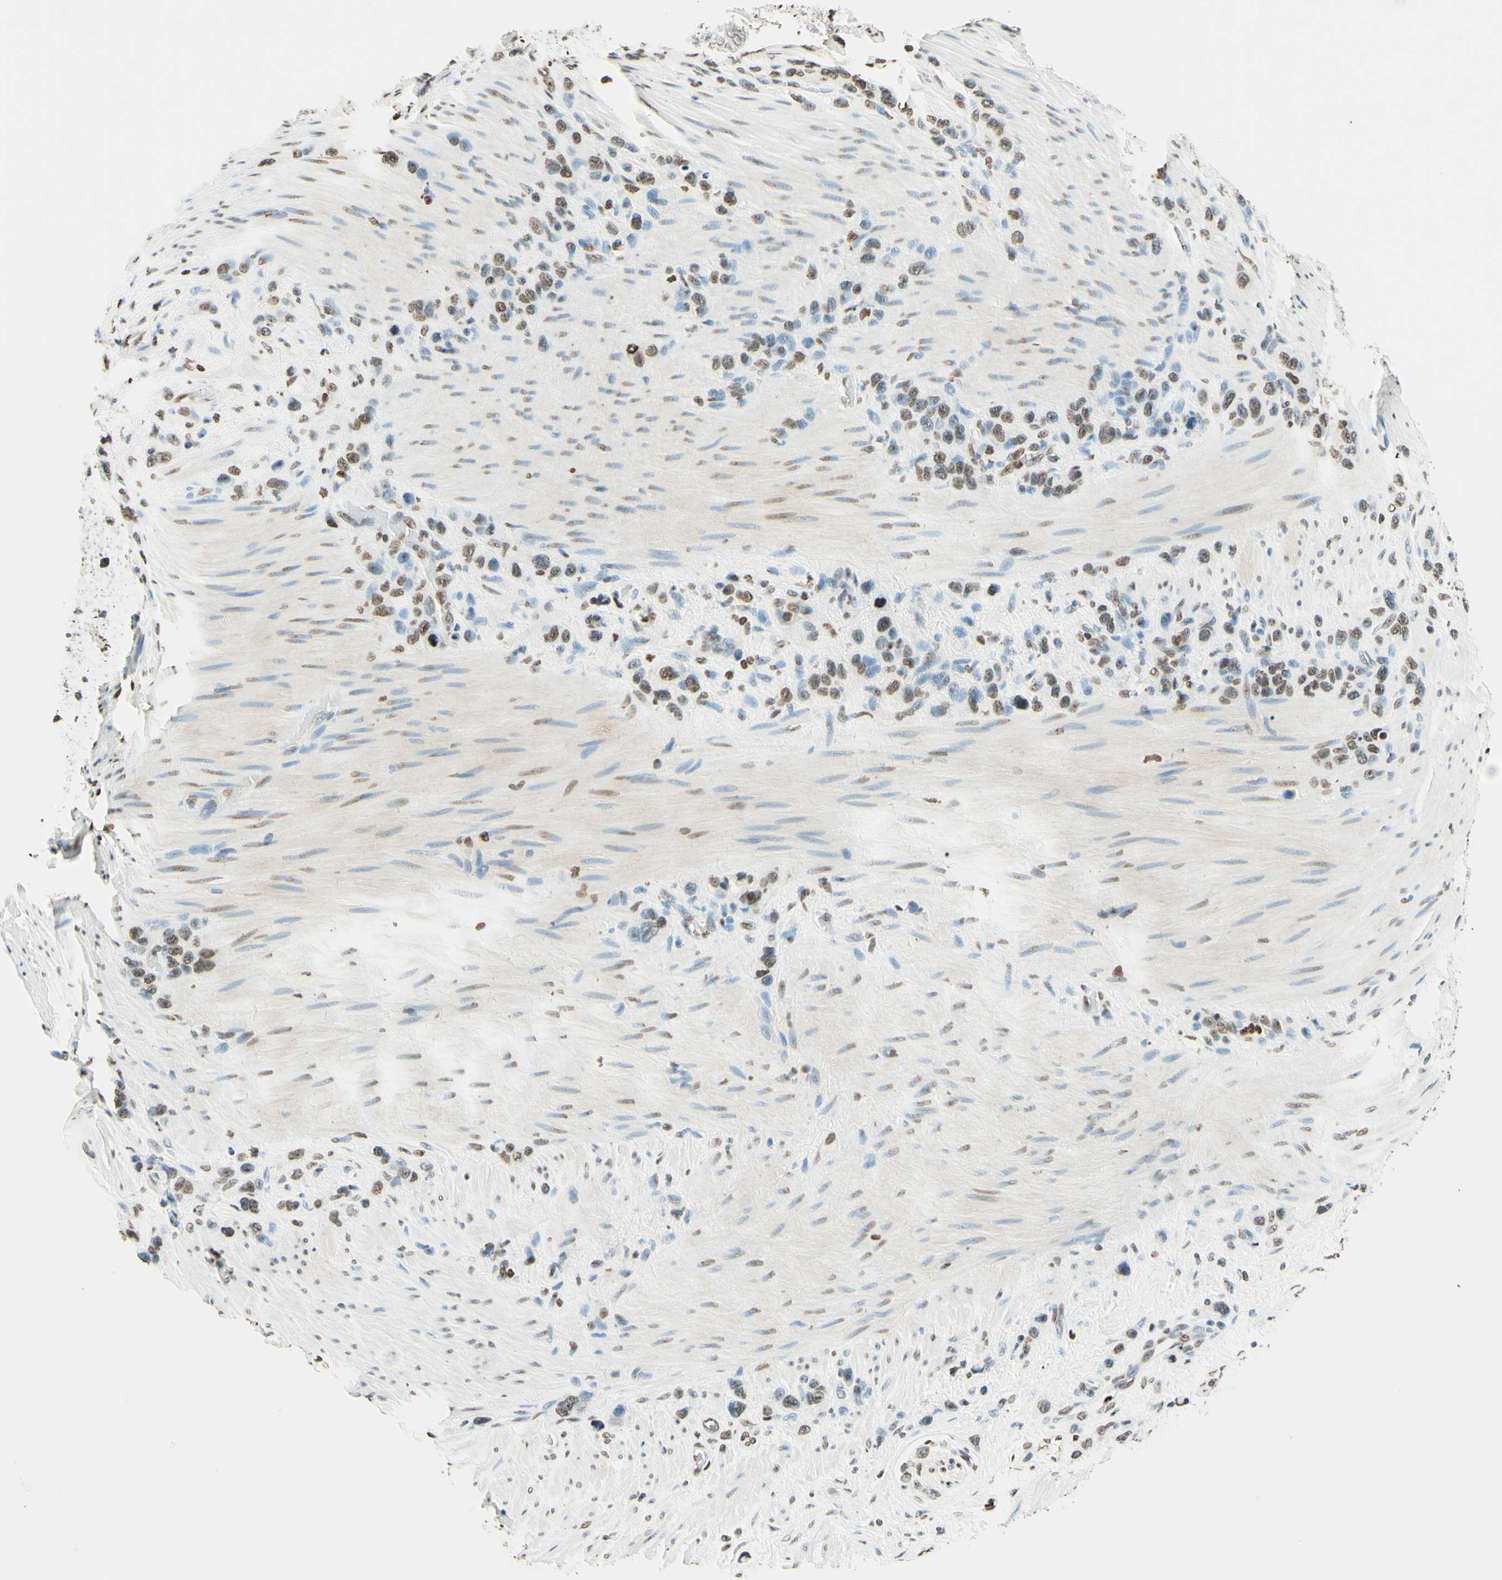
{"staining": {"intensity": "moderate", "quantity": "<25%", "location": "nuclear"}, "tissue": "stomach cancer", "cell_type": "Tumor cells", "image_type": "cancer", "snomed": [{"axis": "morphology", "description": "Adenocarcinoma, NOS"}, {"axis": "morphology", "description": "Adenocarcinoma, High grade"}, {"axis": "topography", "description": "Stomach, upper"}, {"axis": "topography", "description": "Stomach, lower"}], "caption": "The micrograph displays staining of stomach cancer (adenocarcinoma), revealing moderate nuclear protein positivity (brown color) within tumor cells.", "gene": "MSH2", "patient": {"sex": "female", "age": 65}}